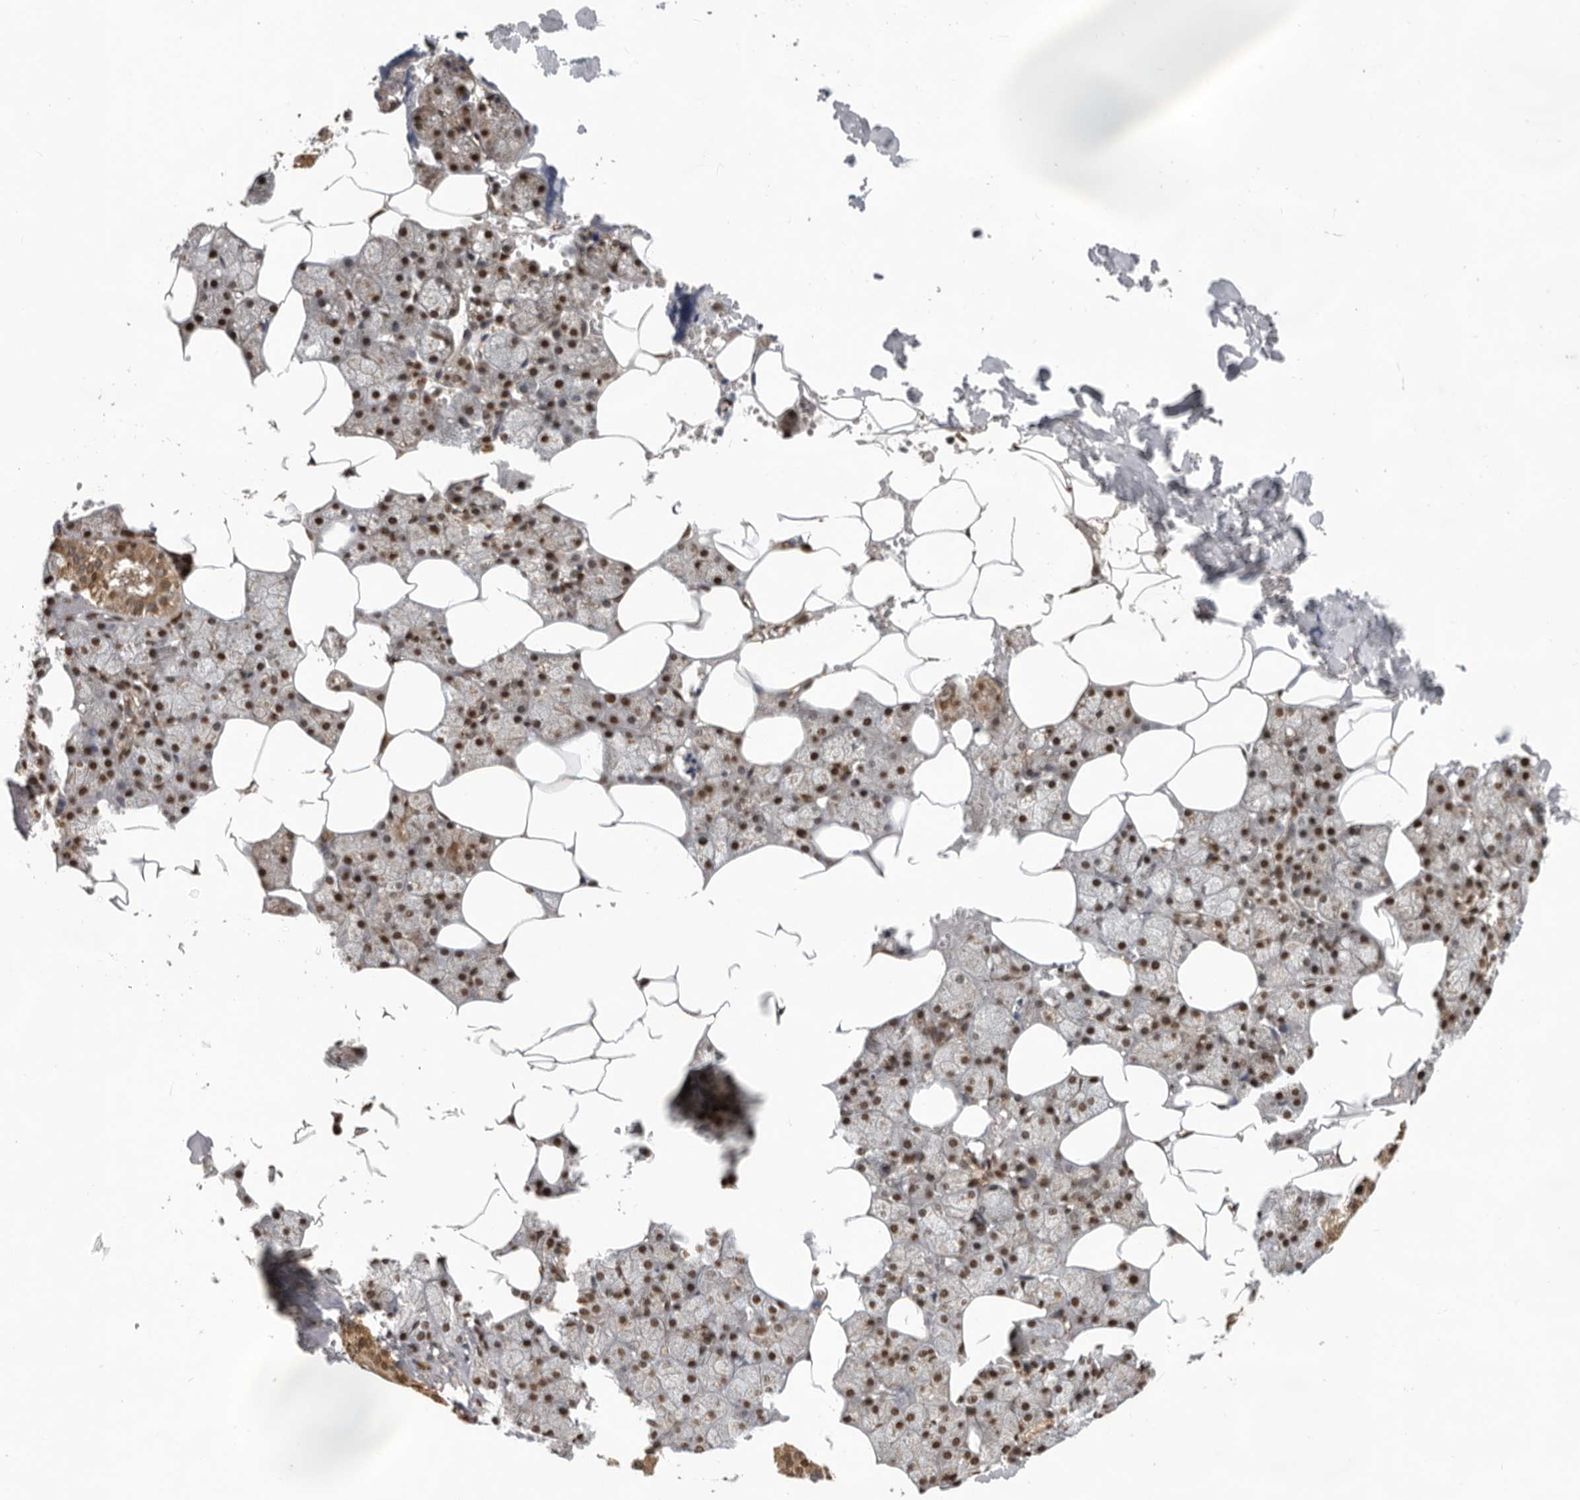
{"staining": {"intensity": "strong", "quantity": "25%-75%", "location": "cytoplasmic/membranous,nuclear"}, "tissue": "salivary gland", "cell_type": "Glandular cells", "image_type": "normal", "snomed": [{"axis": "morphology", "description": "Normal tissue, NOS"}, {"axis": "topography", "description": "Salivary gland"}], "caption": "Approximately 25%-75% of glandular cells in benign salivary gland reveal strong cytoplasmic/membranous,nuclear protein expression as visualized by brown immunohistochemical staining.", "gene": "RNF157", "patient": {"sex": "male", "age": 62}}